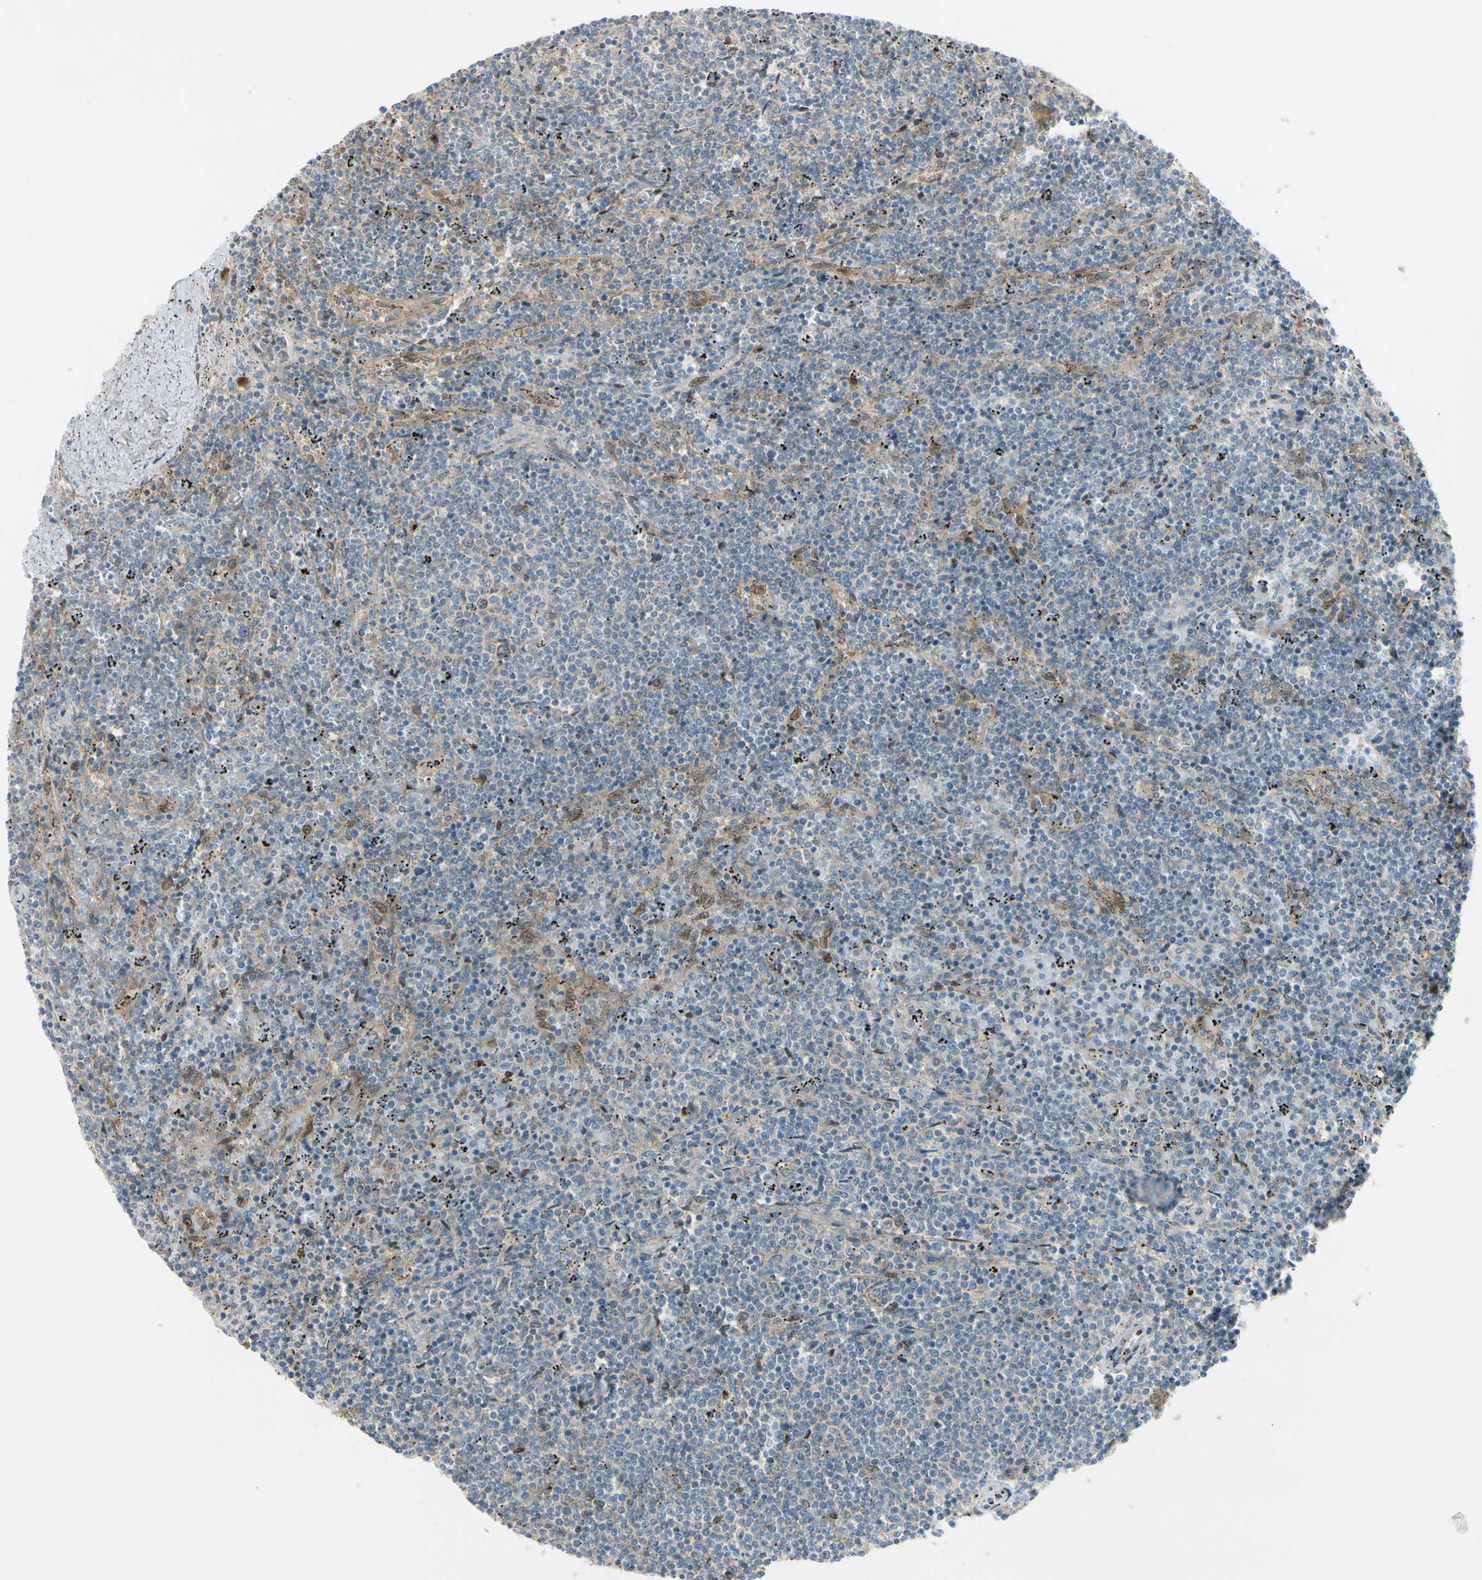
{"staining": {"intensity": "negative", "quantity": "none", "location": "none"}, "tissue": "lymphoma", "cell_type": "Tumor cells", "image_type": "cancer", "snomed": [{"axis": "morphology", "description": "Malignant lymphoma, non-Hodgkin's type, Low grade"}, {"axis": "topography", "description": "Spleen"}], "caption": "A histopathology image of malignant lymphoma, non-Hodgkin's type (low-grade) stained for a protein displays no brown staining in tumor cells.", "gene": "PTTG1", "patient": {"sex": "female", "age": 50}}